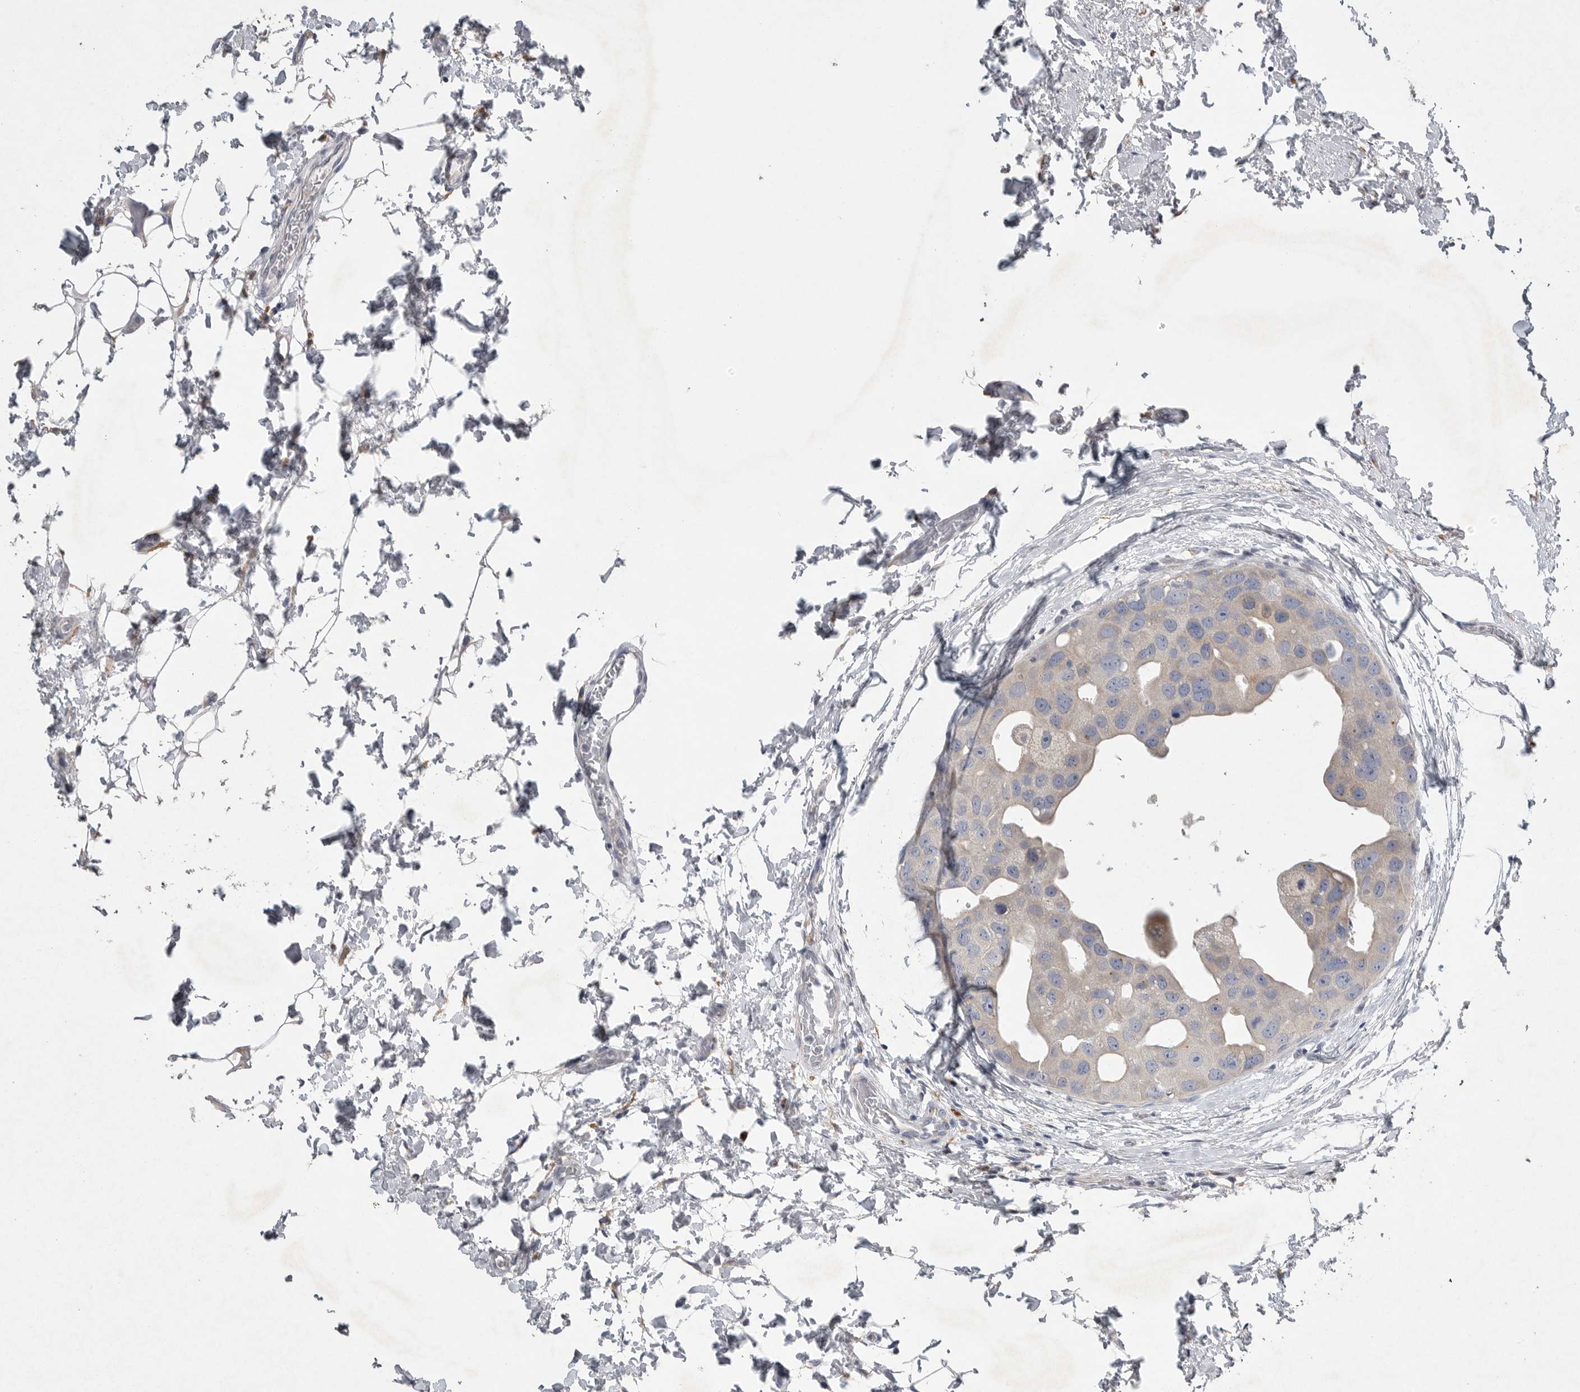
{"staining": {"intensity": "negative", "quantity": "none", "location": "none"}, "tissue": "breast cancer", "cell_type": "Tumor cells", "image_type": "cancer", "snomed": [{"axis": "morphology", "description": "Duct carcinoma"}, {"axis": "topography", "description": "Breast"}], "caption": "The IHC micrograph has no significant staining in tumor cells of breast cancer (intraductal carcinoma) tissue.", "gene": "EDEM3", "patient": {"sex": "female", "age": 62}}